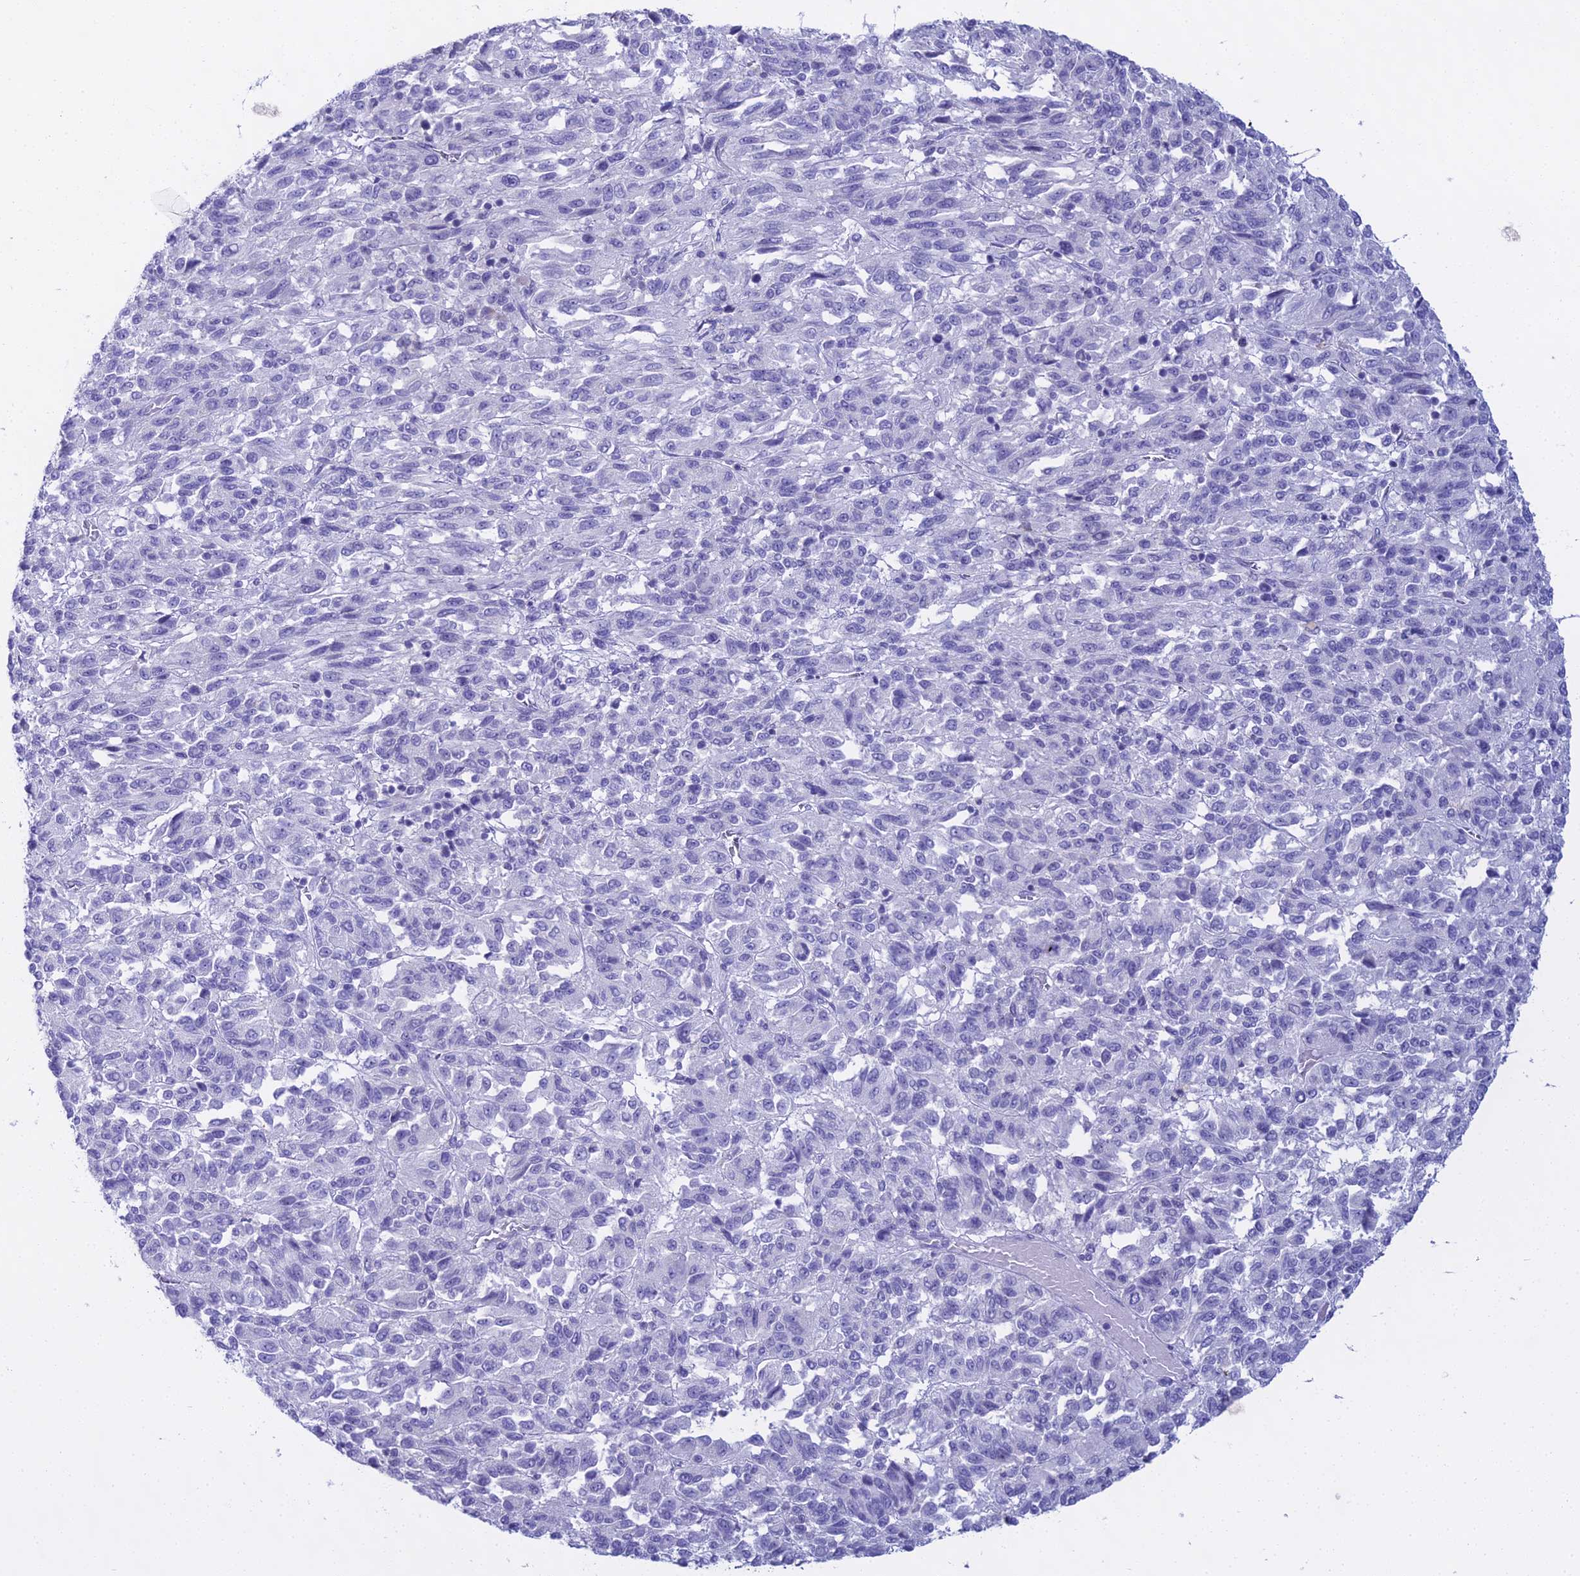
{"staining": {"intensity": "negative", "quantity": "none", "location": "none"}, "tissue": "melanoma", "cell_type": "Tumor cells", "image_type": "cancer", "snomed": [{"axis": "morphology", "description": "Malignant melanoma, Metastatic site"}, {"axis": "topography", "description": "Lung"}], "caption": "There is no significant staining in tumor cells of melanoma.", "gene": "CGB2", "patient": {"sex": "male", "age": 64}}